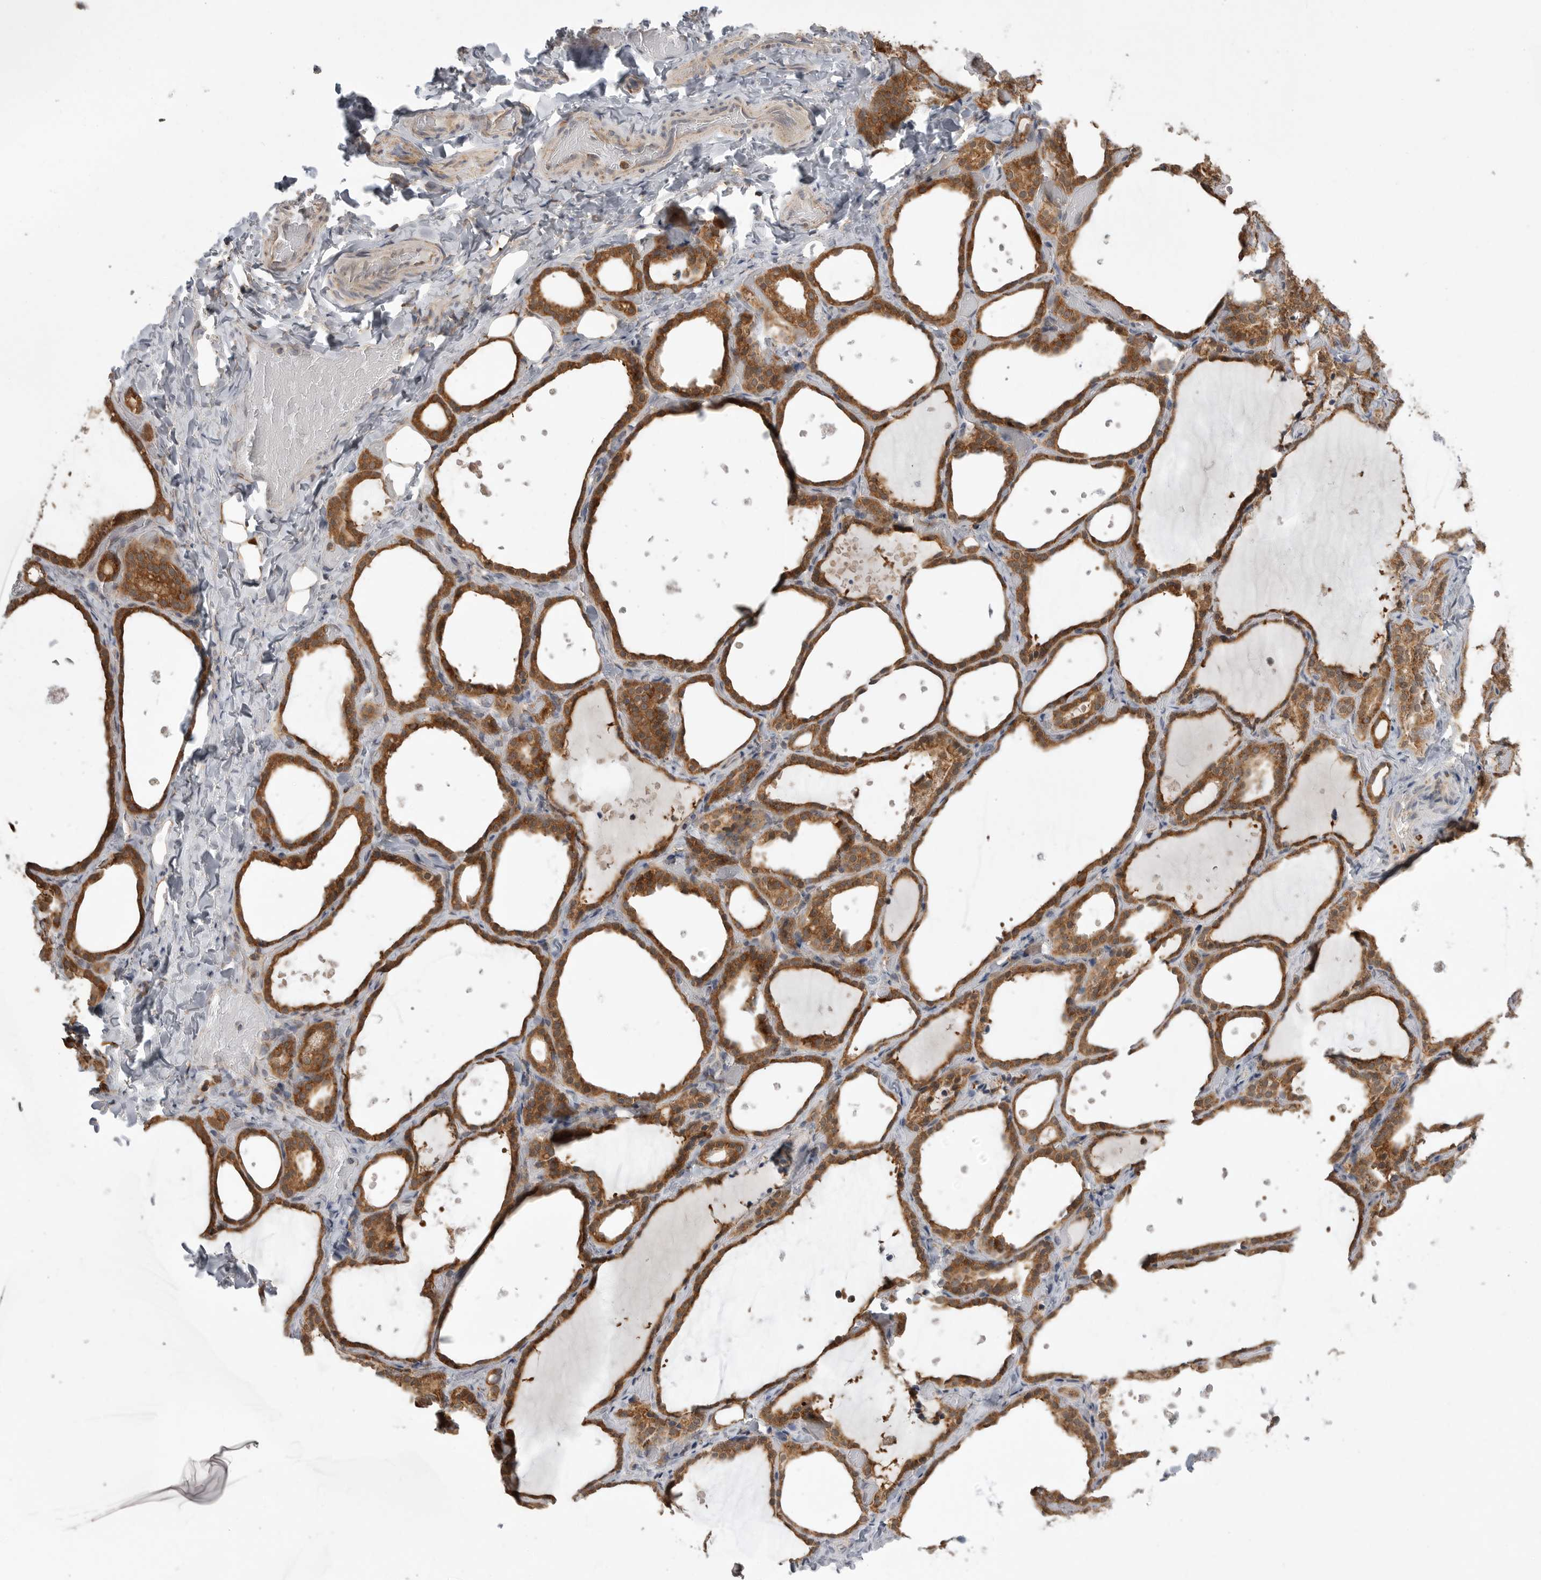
{"staining": {"intensity": "strong", "quantity": ">75%", "location": "cytoplasmic/membranous"}, "tissue": "thyroid gland", "cell_type": "Glandular cells", "image_type": "normal", "snomed": [{"axis": "morphology", "description": "Normal tissue, NOS"}, {"axis": "topography", "description": "Thyroid gland"}], "caption": "Strong cytoplasmic/membranous staining for a protein is identified in approximately >75% of glandular cells of normal thyroid gland using IHC.", "gene": "KYAT3", "patient": {"sex": "female", "age": 44}}